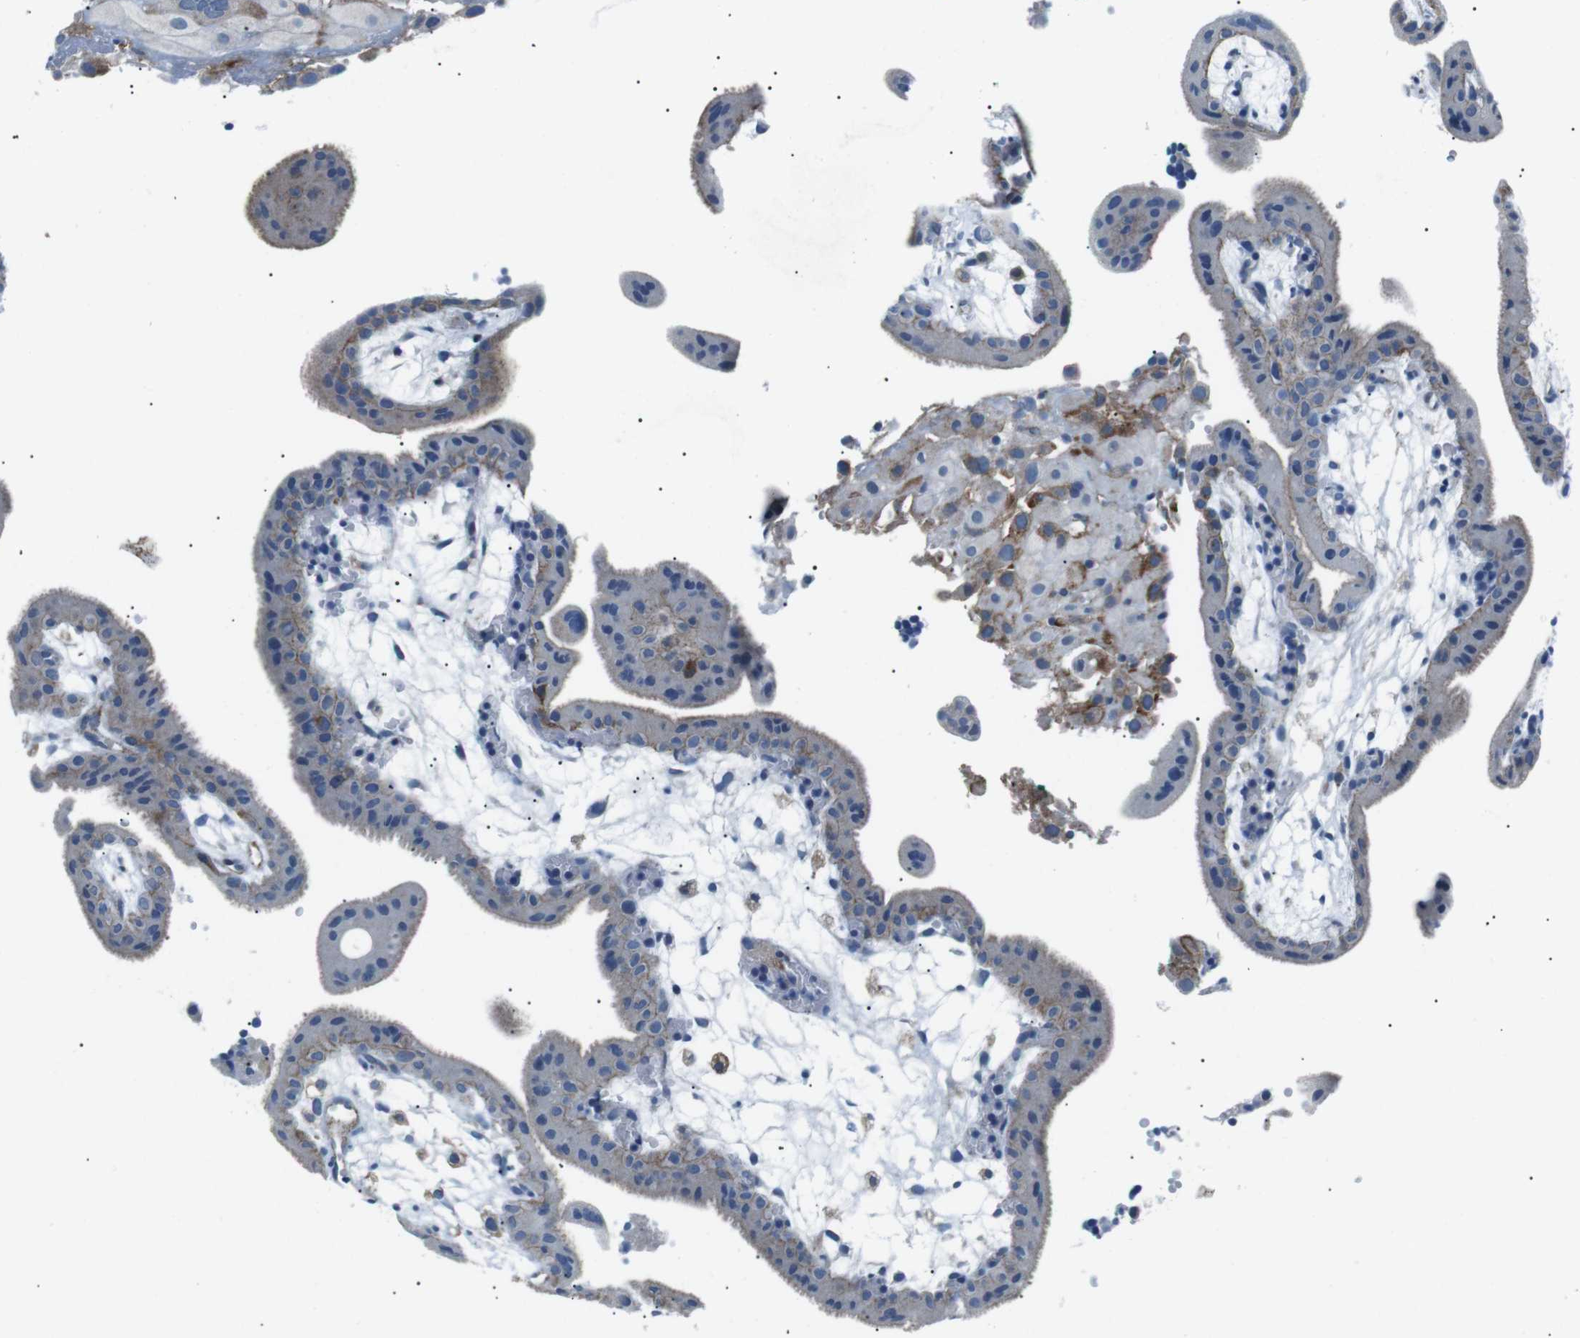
{"staining": {"intensity": "moderate", "quantity": "<25%", "location": "cytoplasmic/membranous"}, "tissue": "placenta", "cell_type": "Decidual cells", "image_type": "normal", "snomed": [{"axis": "morphology", "description": "Normal tissue, NOS"}, {"axis": "topography", "description": "Placenta"}], "caption": "An IHC image of normal tissue is shown. Protein staining in brown labels moderate cytoplasmic/membranous positivity in placenta within decidual cells.", "gene": "CSF2RA", "patient": {"sex": "female", "age": 18}}